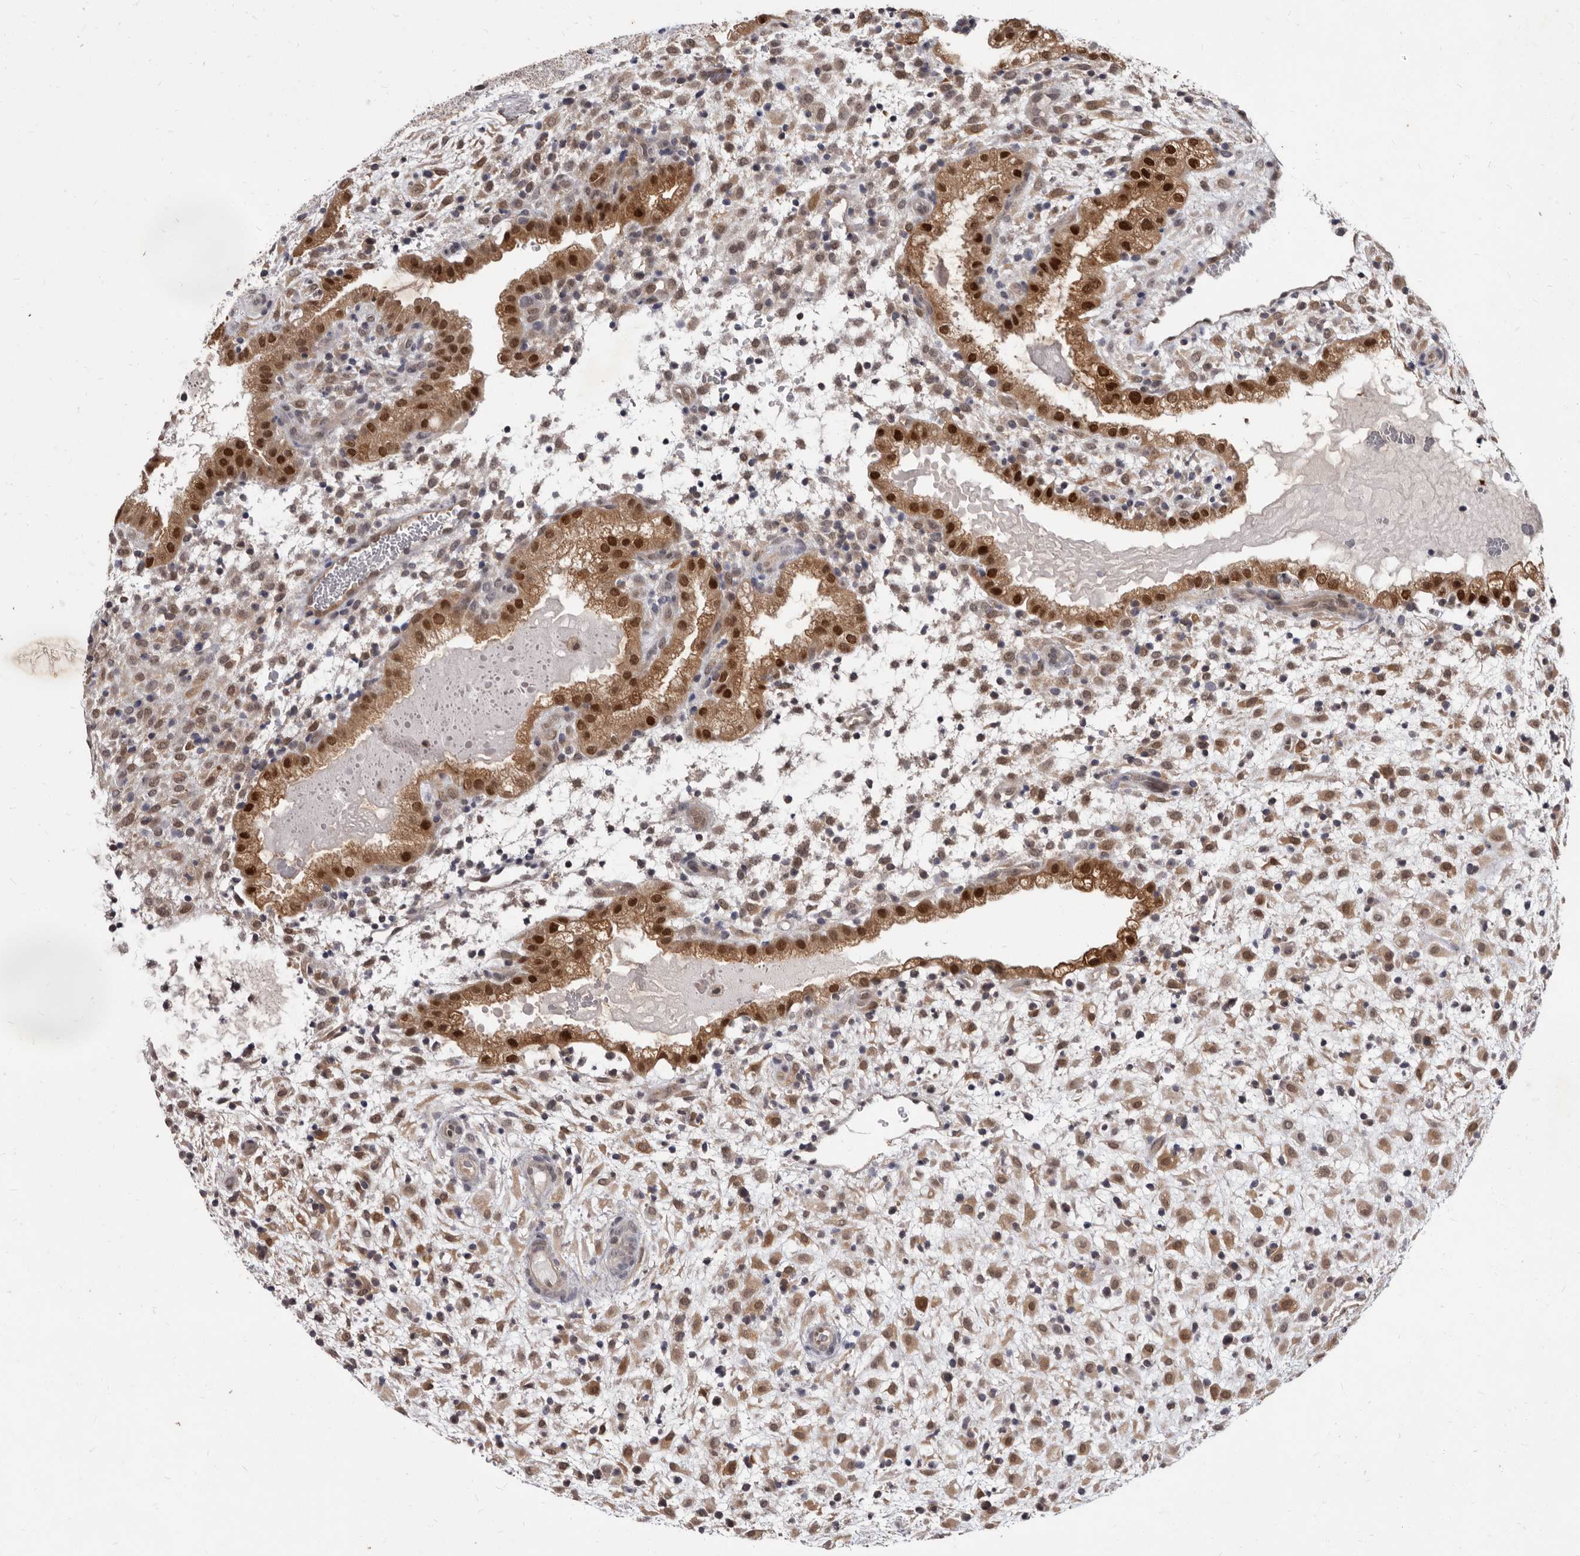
{"staining": {"intensity": "moderate", "quantity": ">75%", "location": "cytoplasmic/membranous,nuclear"}, "tissue": "placenta", "cell_type": "Decidual cells", "image_type": "normal", "snomed": [{"axis": "morphology", "description": "Normal tissue, NOS"}, {"axis": "topography", "description": "Placenta"}], "caption": "A high-resolution micrograph shows immunohistochemistry staining of normal placenta, which displays moderate cytoplasmic/membranous,nuclear expression in approximately >75% of decidual cells. (IHC, brightfield microscopy, high magnification).", "gene": "ACLY", "patient": {"sex": "female", "age": 35}}